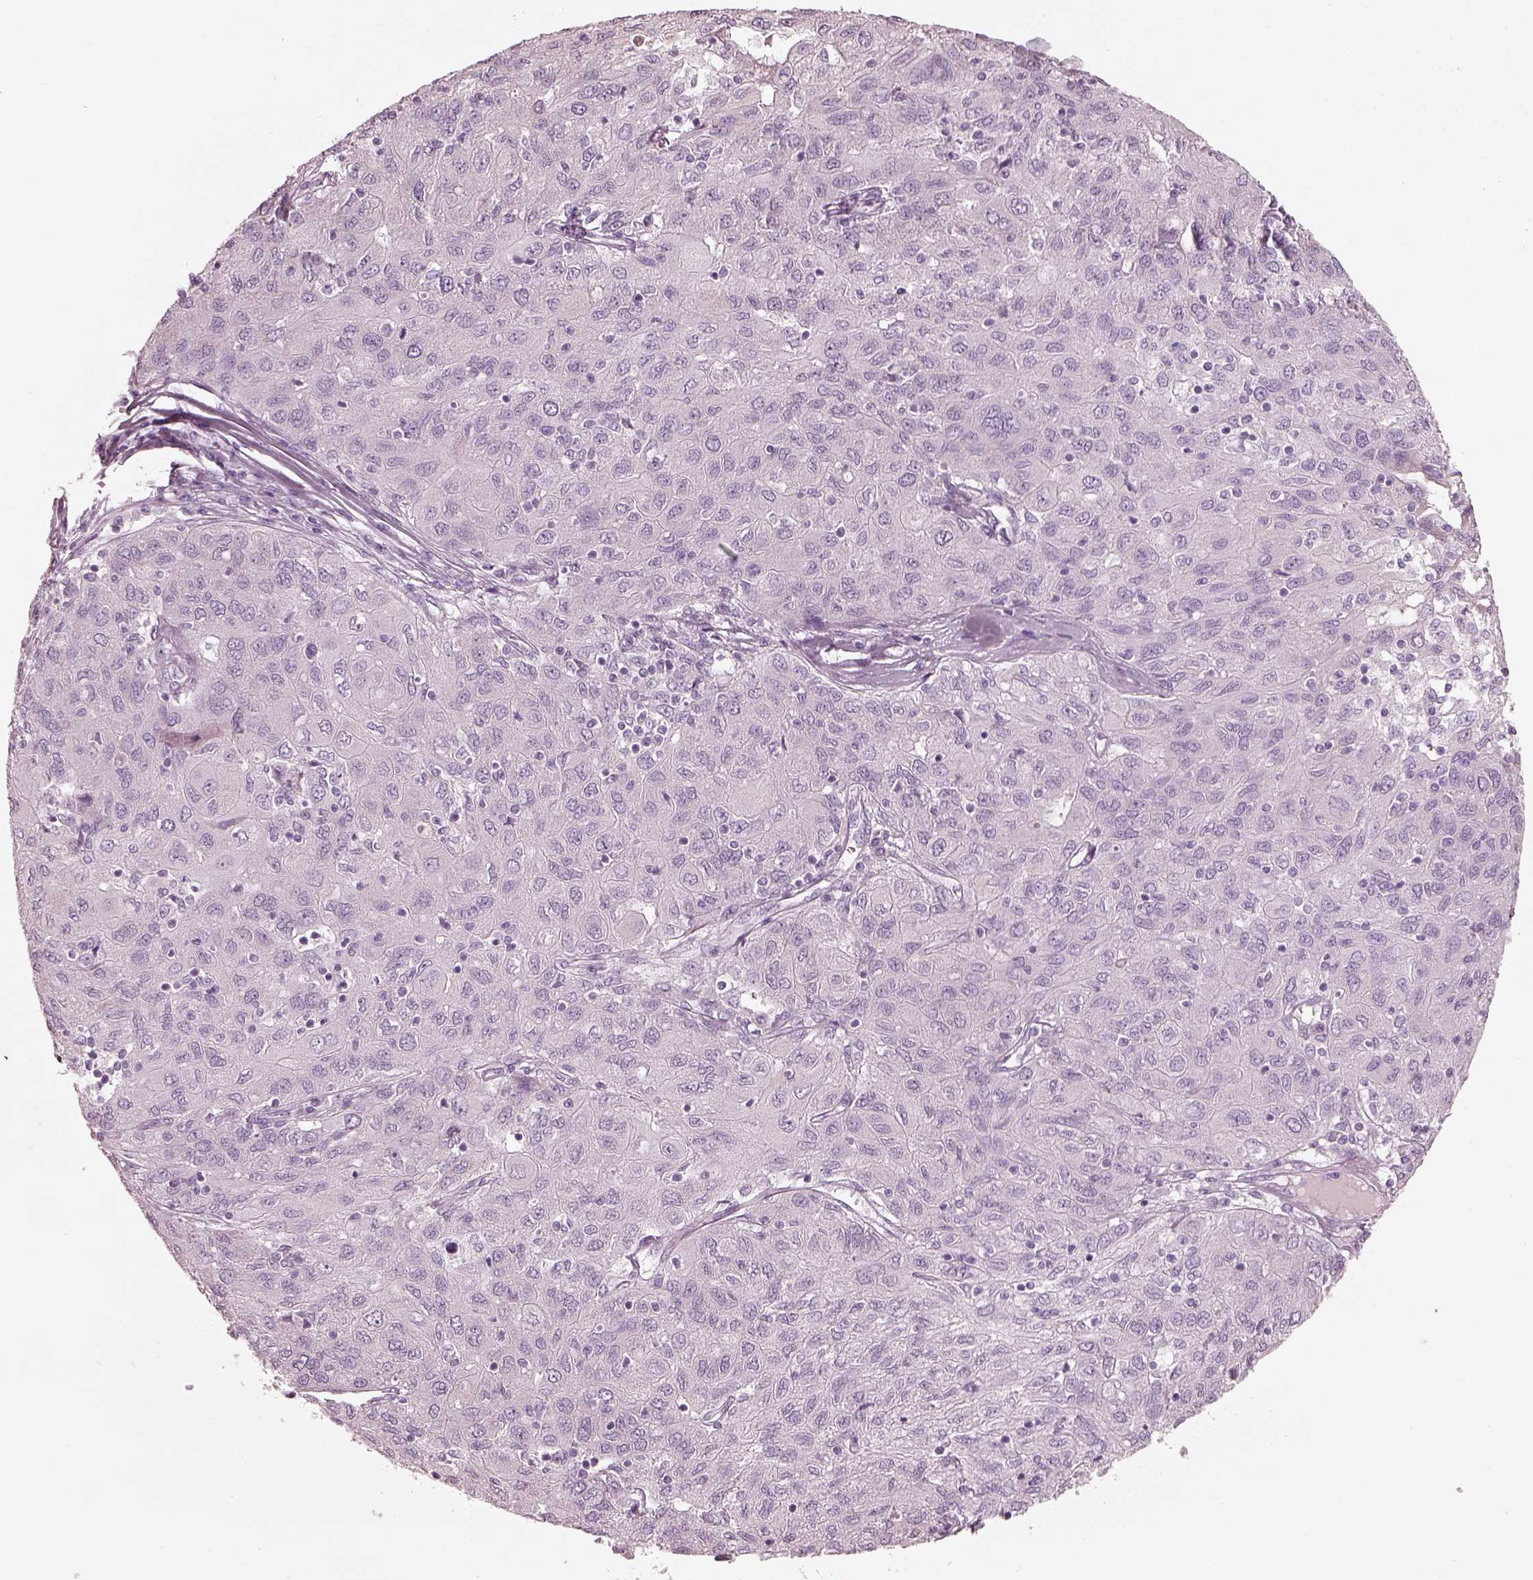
{"staining": {"intensity": "negative", "quantity": "none", "location": "none"}, "tissue": "ovarian cancer", "cell_type": "Tumor cells", "image_type": "cancer", "snomed": [{"axis": "morphology", "description": "Carcinoma, endometroid"}, {"axis": "topography", "description": "Ovary"}], "caption": "Tumor cells show no significant expression in ovarian cancer (endometroid carcinoma).", "gene": "RSPH9", "patient": {"sex": "female", "age": 50}}